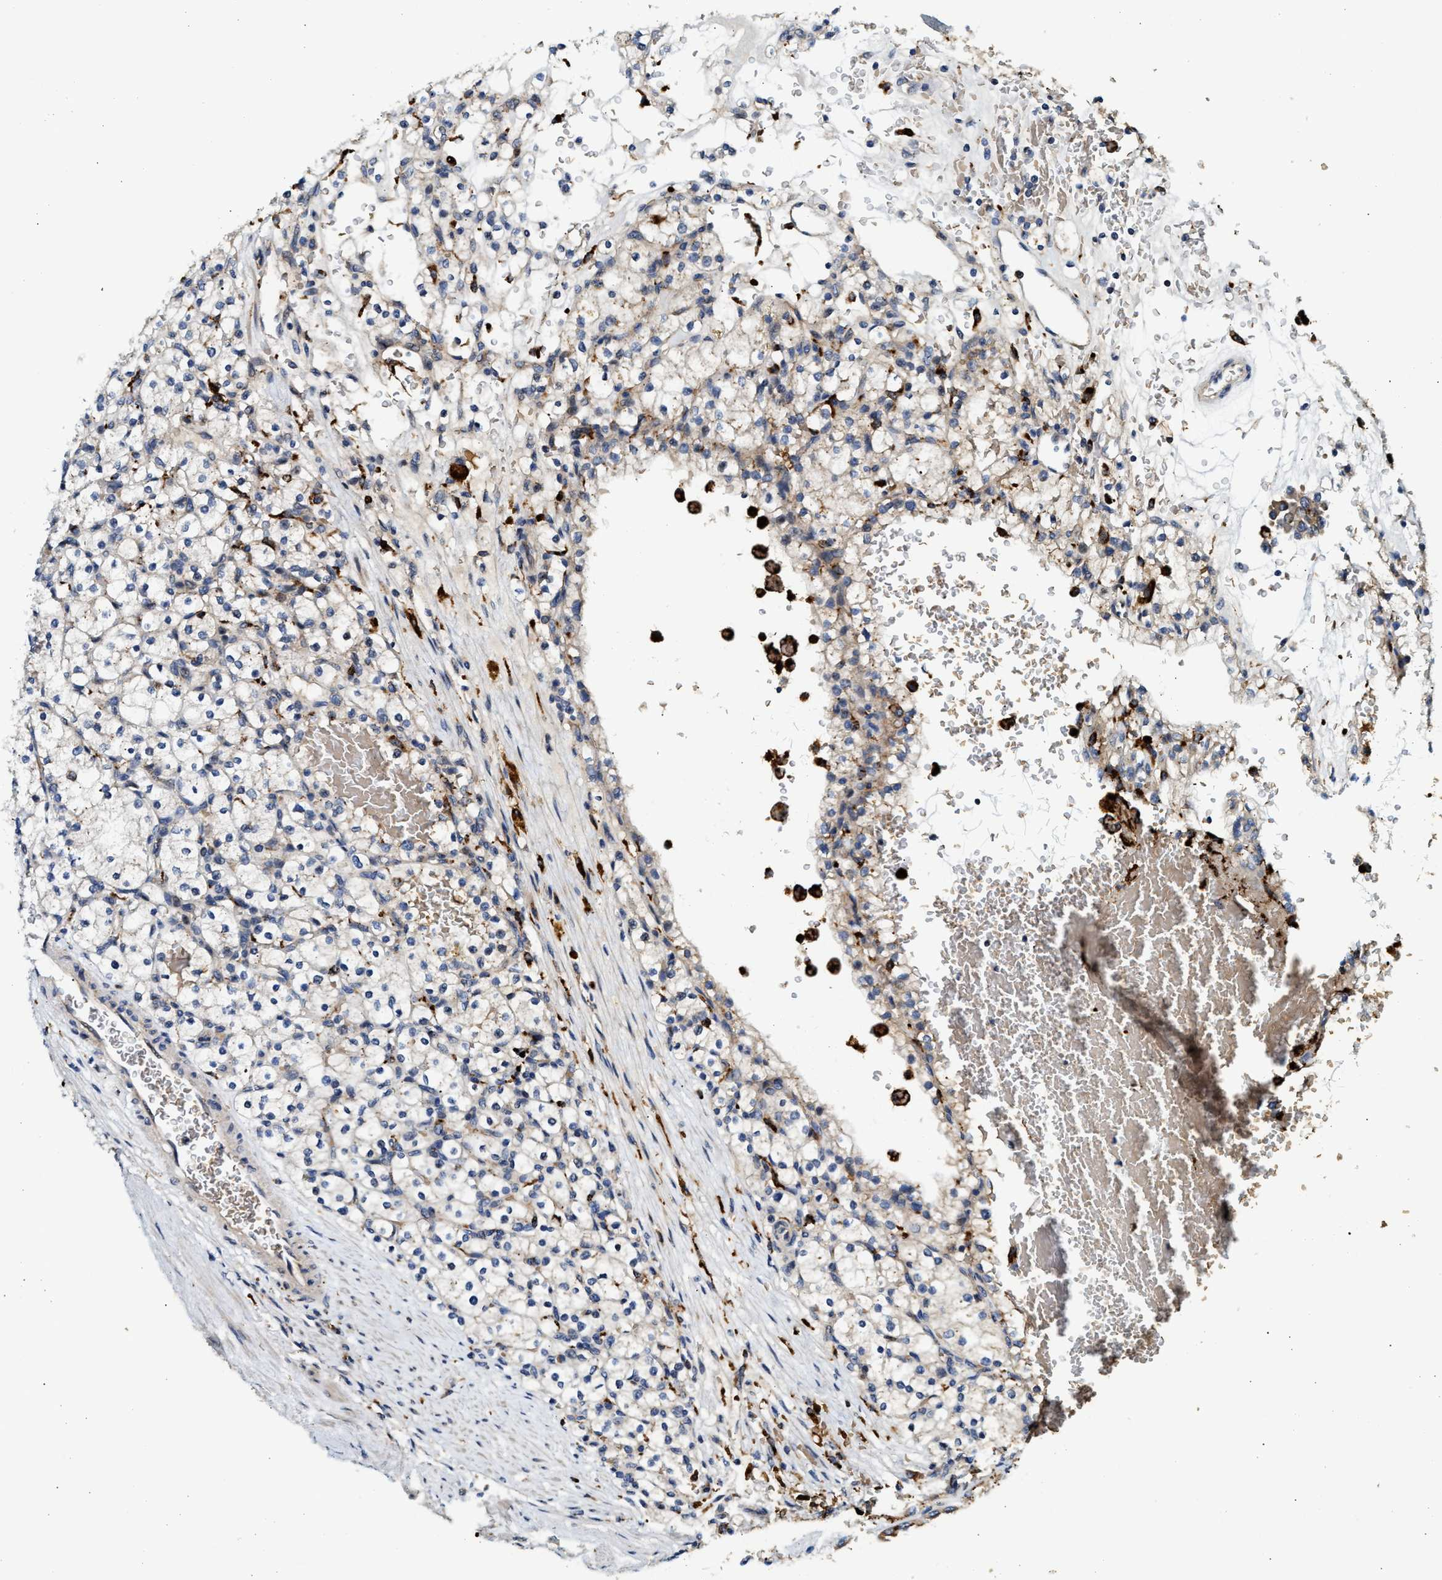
{"staining": {"intensity": "negative", "quantity": "none", "location": "none"}, "tissue": "renal cancer", "cell_type": "Tumor cells", "image_type": "cancer", "snomed": [{"axis": "morphology", "description": "Normal tissue, NOS"}, {"axis": "morphology", "description": "Adenocarcinoma, NOS"}, {"axis": "topography", "description": "Kidney"}], "caption": "Immunohistochemistry of human adenocarcinoma (renal) exhibits no expression in tumor cells.", "gene": "PLD3", "patient": {"sex": "female", "age": 55}}